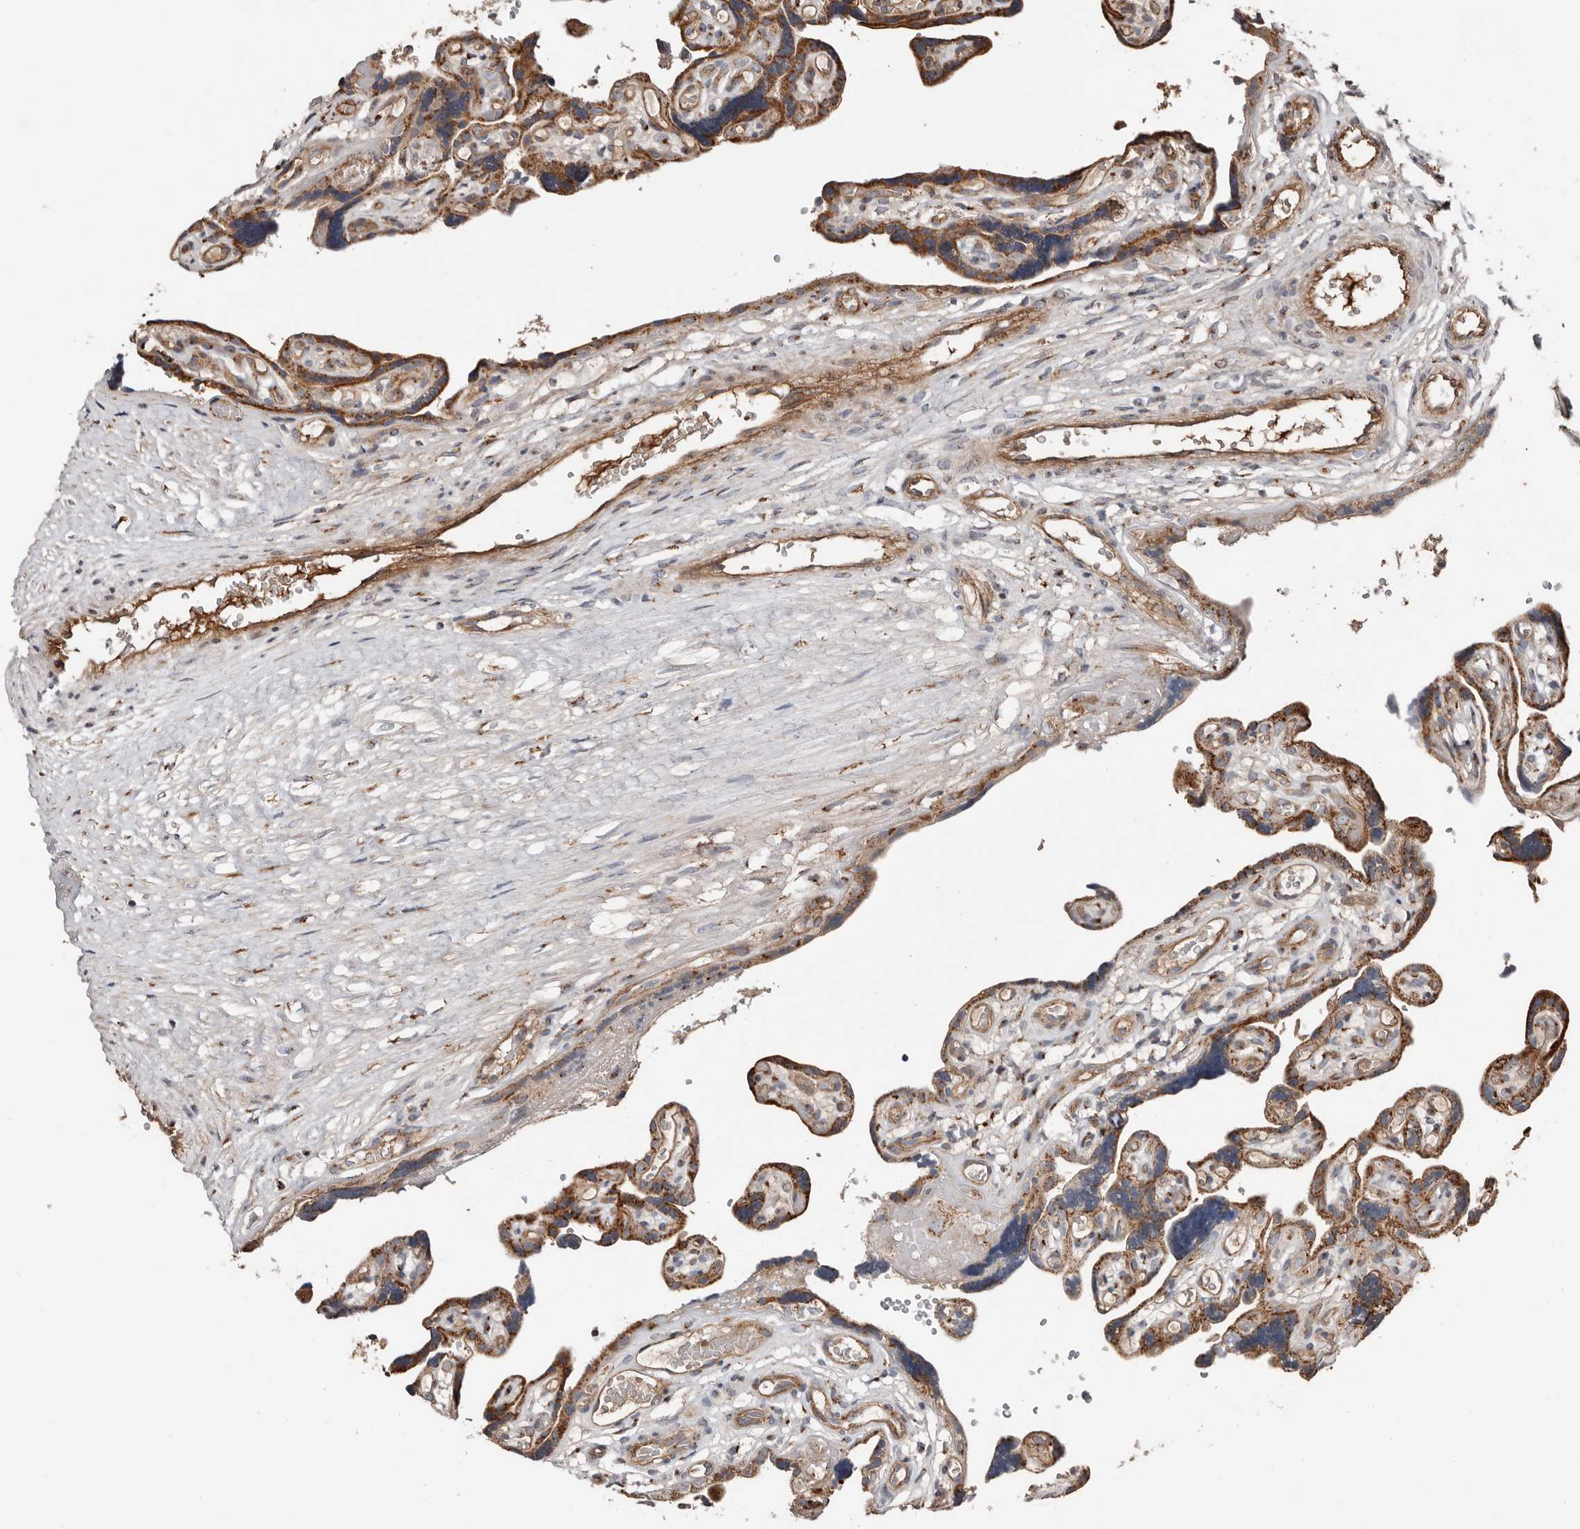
{"staining": {"intensity": "strong", "quantity": "25%-75%", "location": "cytoplasmic/membranous"}, "tissue": "placenta", "cell_type": "Decidual cells", "image_type": "normal", "snomed": [{"axis": "morphology", "description": "Normal tissue, NOS"}, {"axis": "topography", "description": "Placenta"}], "caption": "Brown immunohistochemical staining in benign human placenta exhibits strong cytoplasmic/membranous expression in approximately 25%-75% of decidual cells. (Stains: DAB in brown, nuclei in blue, Microscopy: brightfield microscopy at high magnification).", "gene": "COG1", "patient": {"sex": "female", "age": 30}}